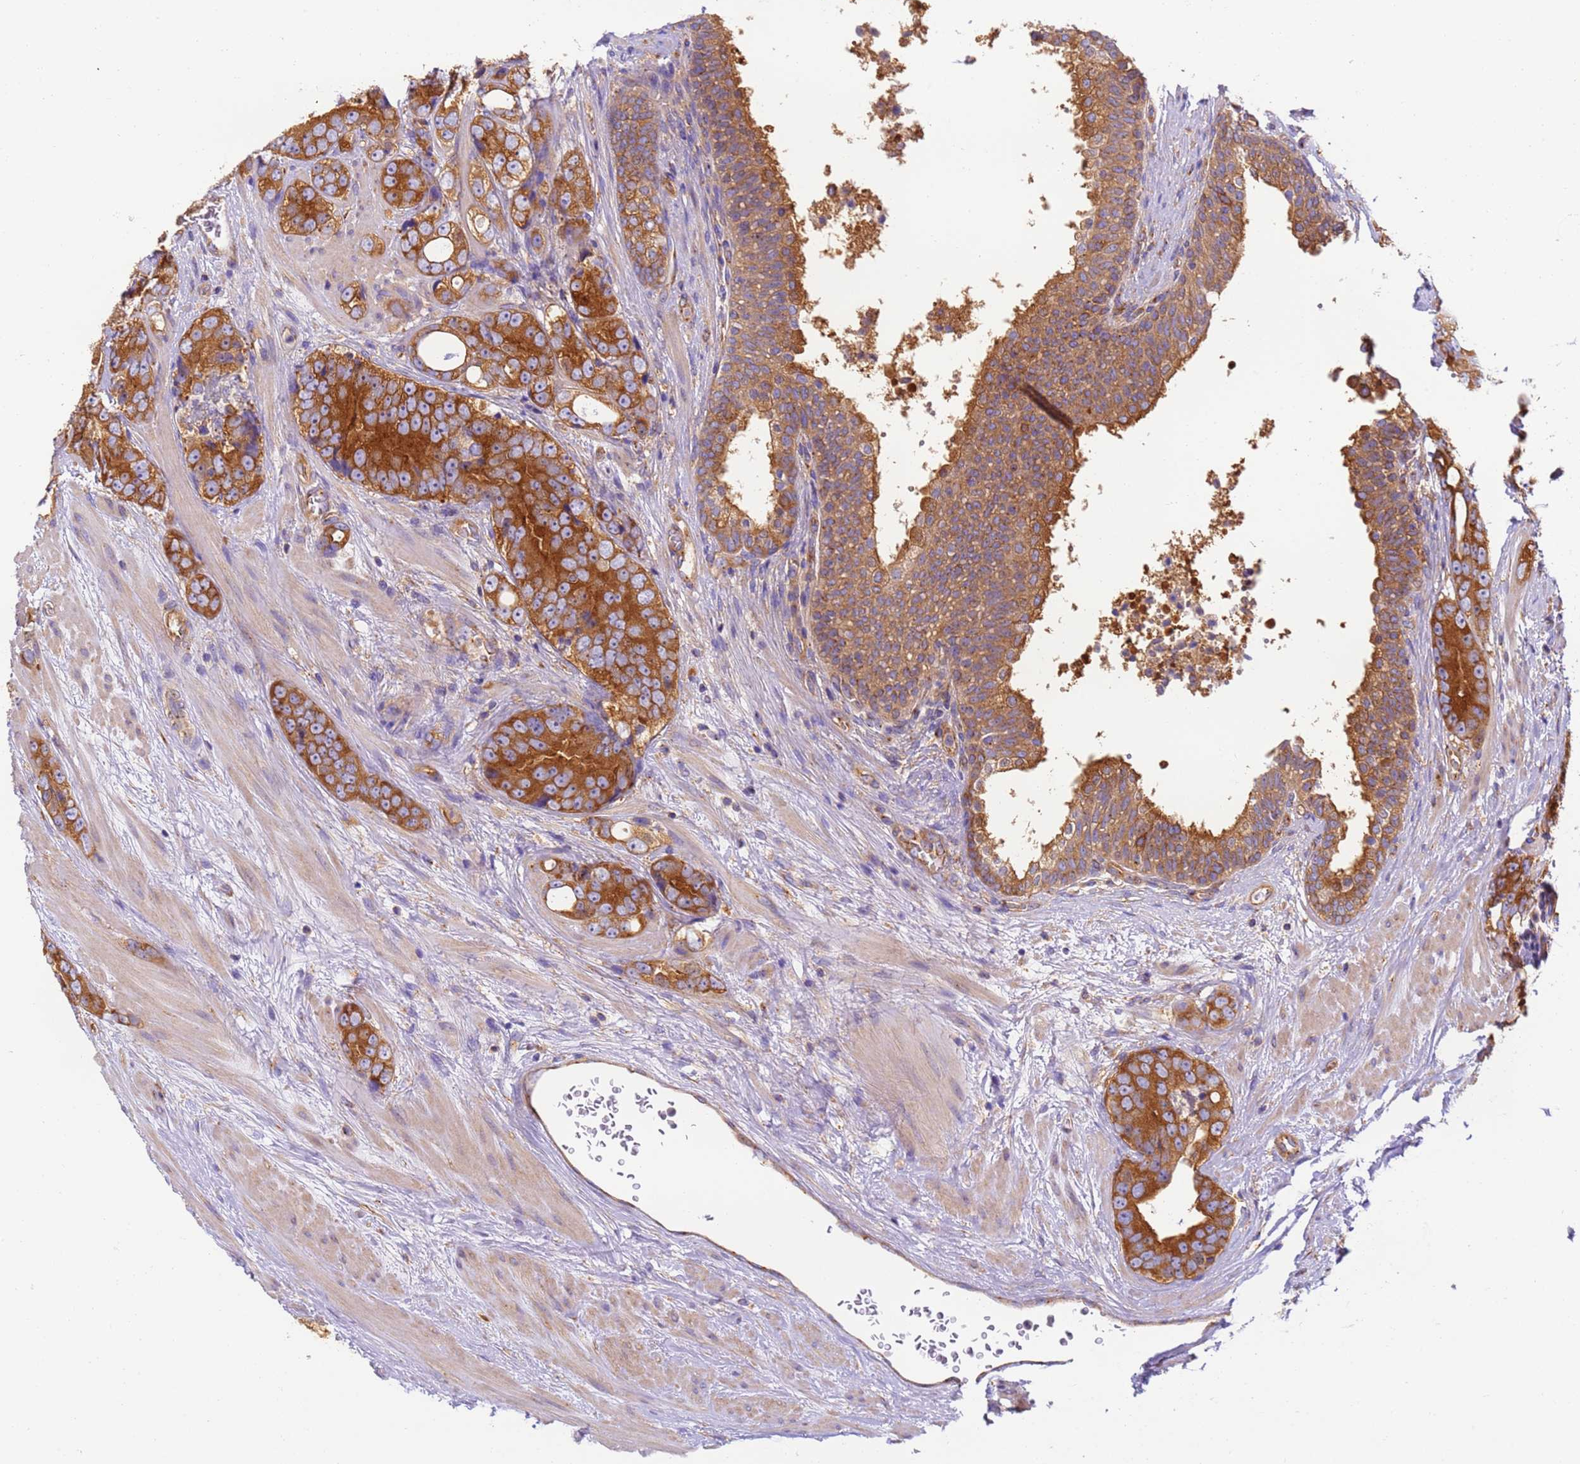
{"staining": {"intensity": "strong", "quantity": ">75%", "location": "cytoplasmic/membranous"}, "tissue": "prostate cancer", "cell_type": "Tumor cells", "image_type": "cancer", "snomed": [{"axis": "morphology", "description": "Adenocarcinoma, High grade"}, {"axis": "topography", "description": "Prostate"}], "caption": "IHC photomicrograph of human prostate high-grade adenocarcinoma stained for a protein (brown), which displays high levels of strong cytoplasmic/membranous positivity in approximately >75% of tumor cells.", "gene": "DYNC1I2", "patient": {"sex": "male", "age": 56}}